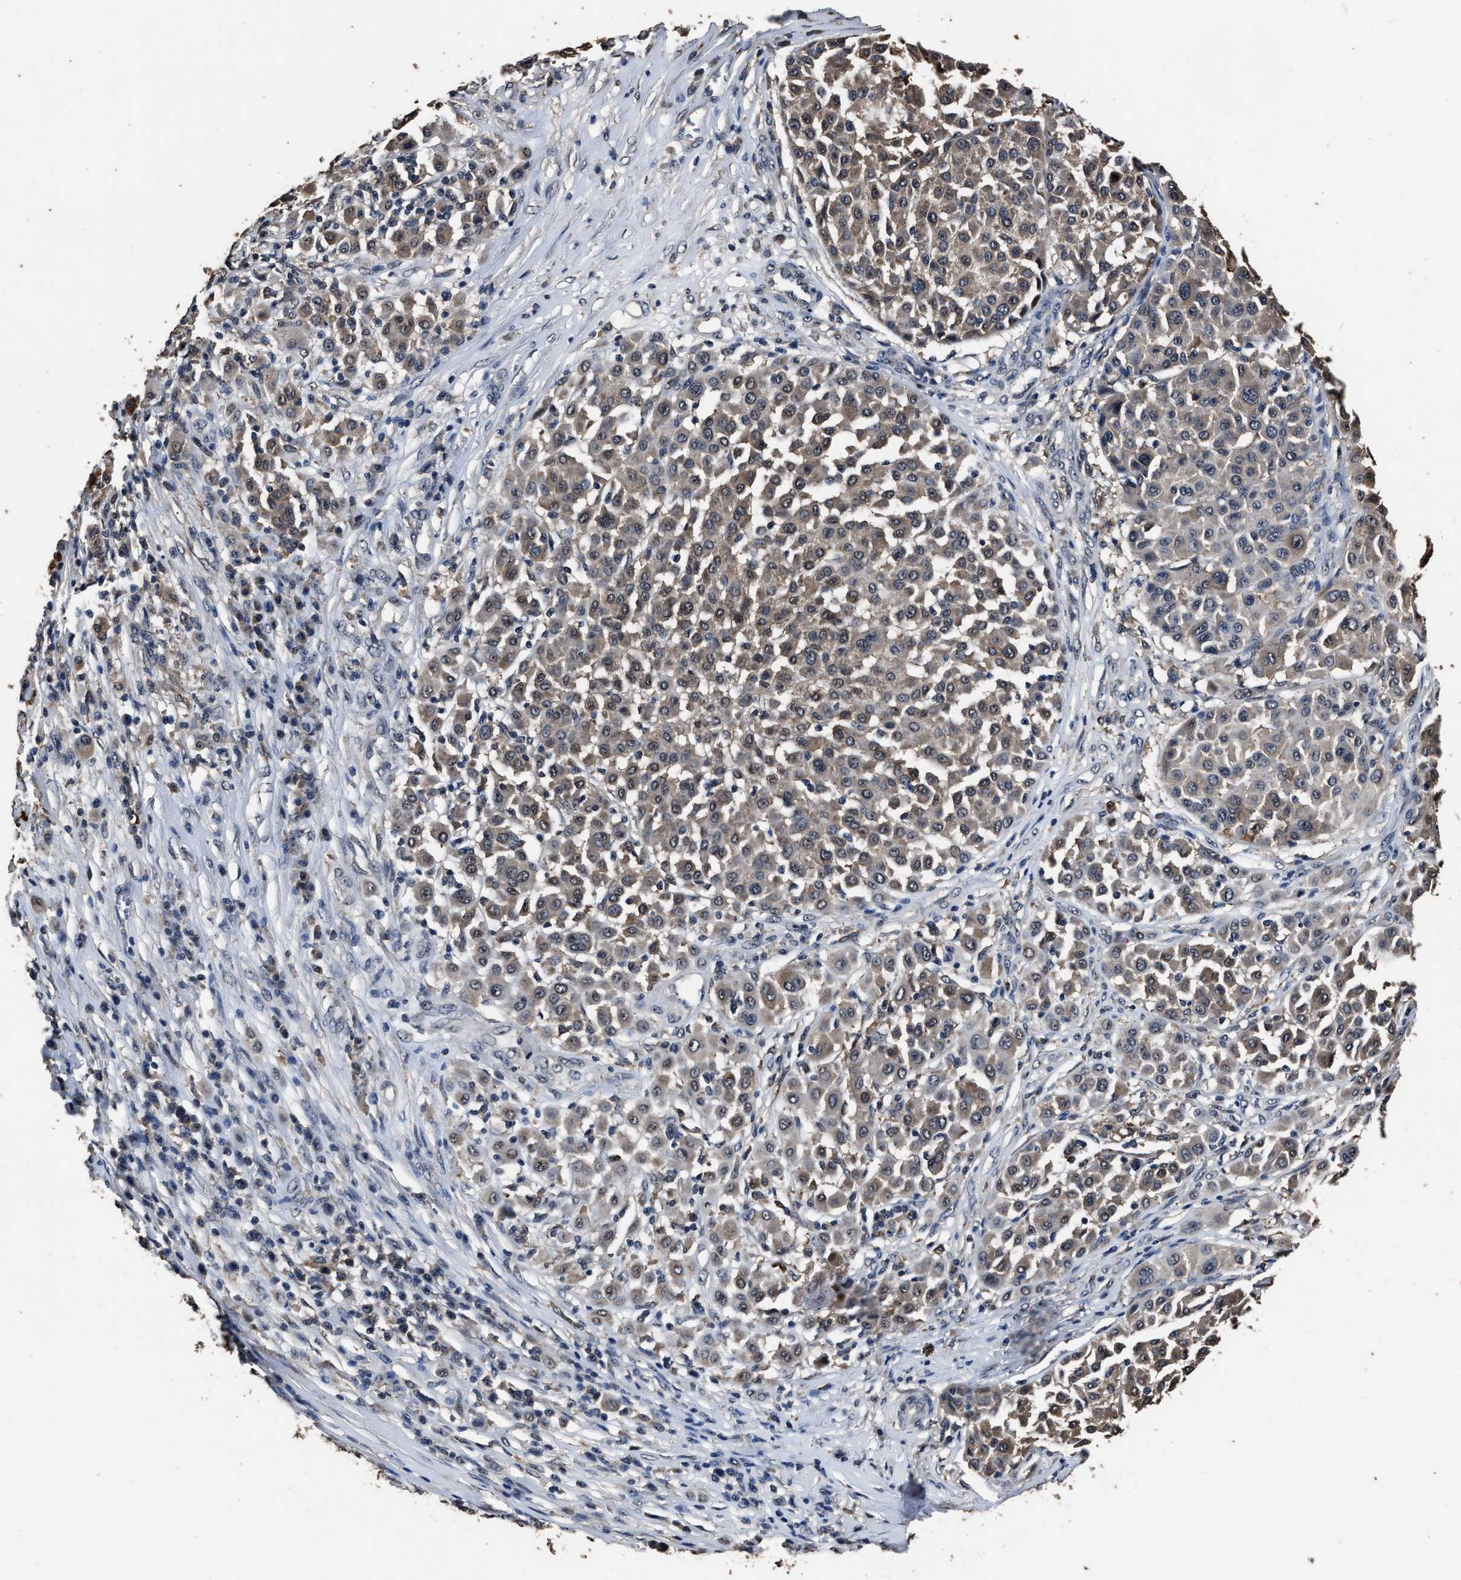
{"staining": {"intensity": "weak", "quantity": "25%-75%", "location": "cytoplasmic/membranous"}, "tissue": "melanoma", "cell_type": "Tumor cells", "image_type": "cancer", "snomed": [{"axis": "morphology", "description": "Malignant melanoma, Metastatic site"}, {"axis": "topography", "description": "Soft tissue"}], "caption": "Malignant melanoma (metastatic site) stained for a protein (brown) shows weak cytoplasmic/membranous positive staining in about 25%-75% of tumor cells.", "gene": "RSBN1L", "patient": {"sex": "male", "age": 41}}